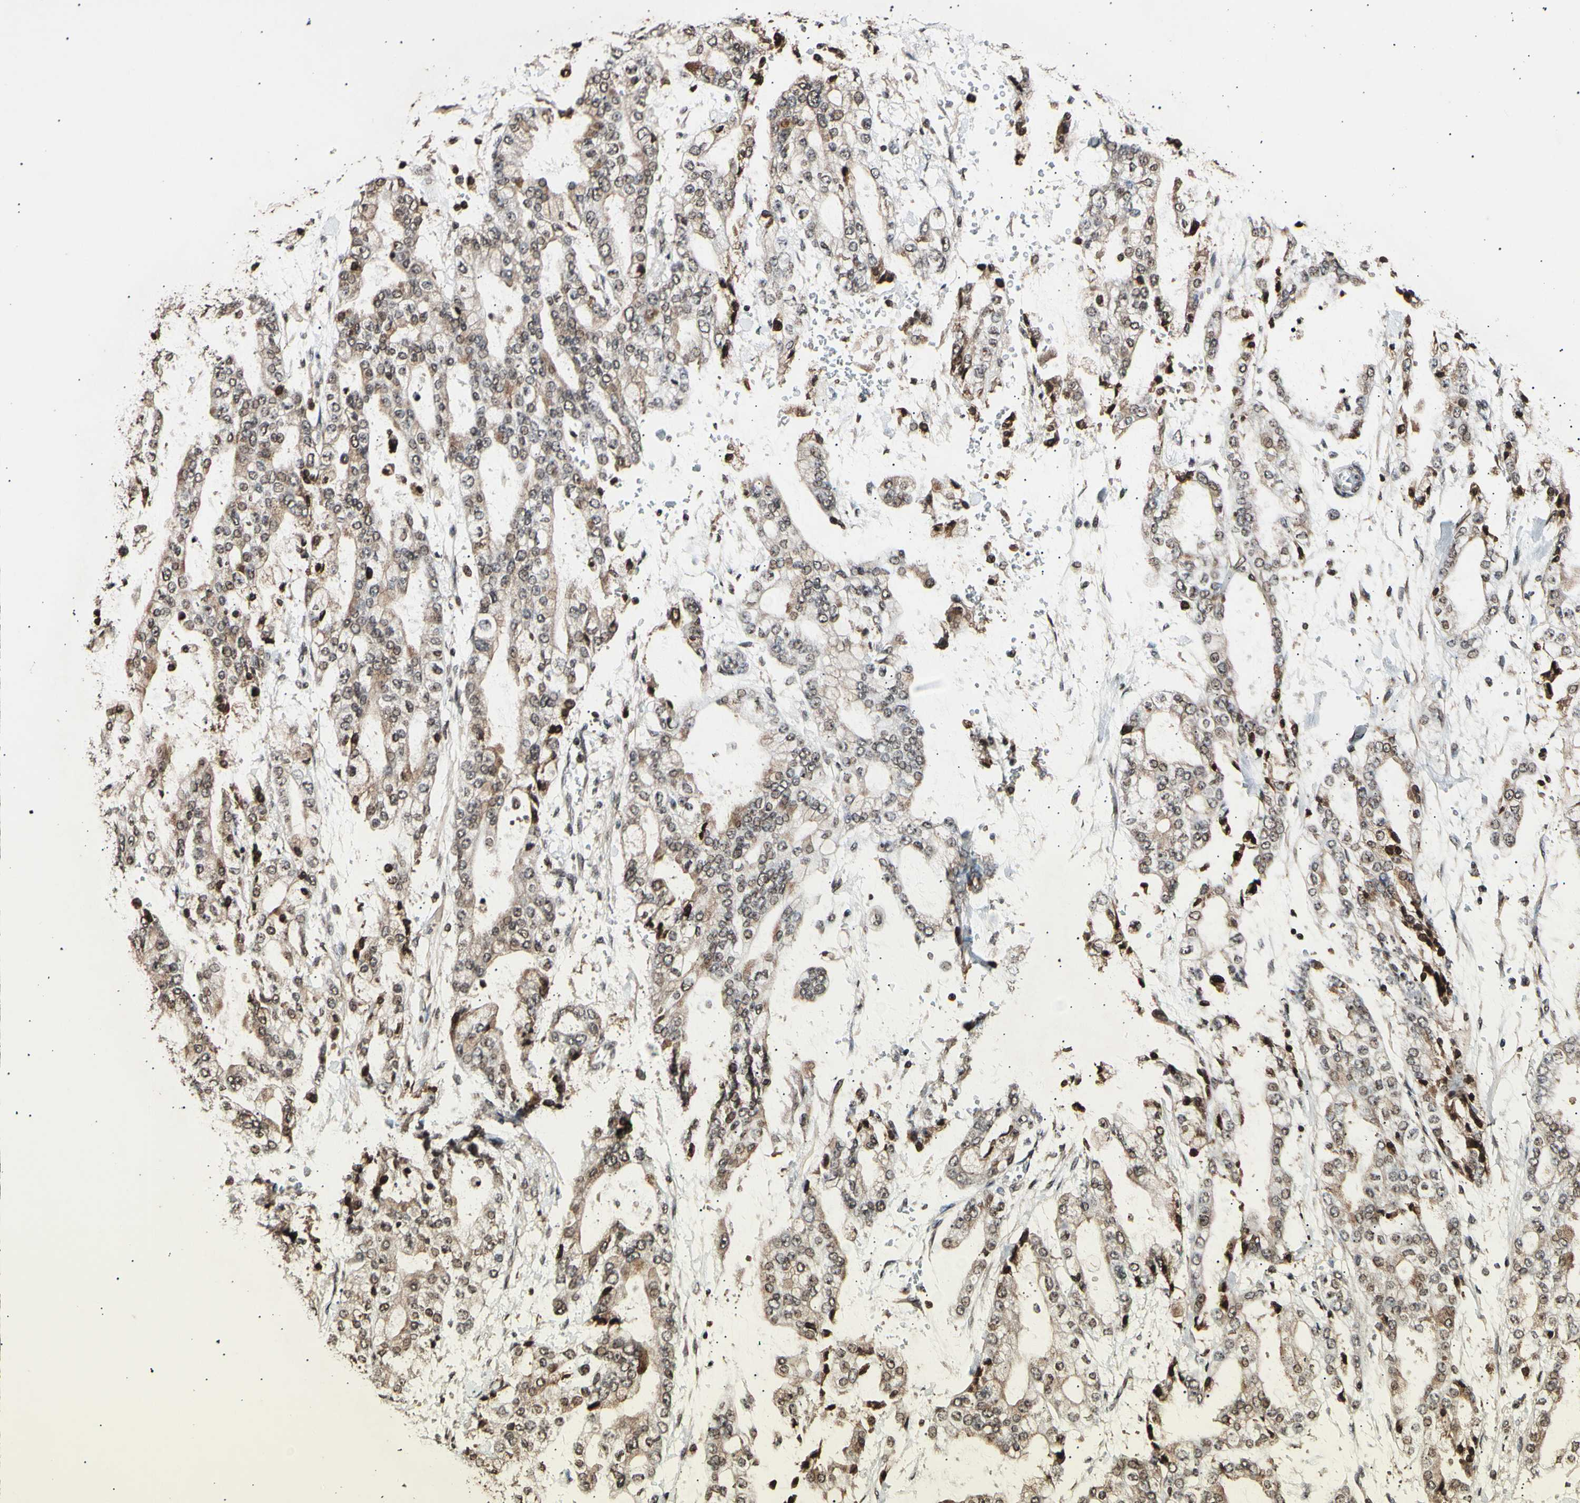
{"staining": {"intensity": "moderate", "quantity": ">75%", "location": "cytoplasmic/membranous,nuclear"}, "tissue": "stomach cancer", "cell_type": "Tumor cells", "image_type": "cancer", "snomed": [{"axis": "morphology", "description": "Normal tissue, NOS"}, {"axis": "morphology", "description": "Adenocarcinoma, NOS"}, {"axis": "topography", "description": "Stomach, upper"}, {"axis": "topography", "description": "Stomach"}], "caption": "Immunohistochemistry (IHC) photomicrograph of human stomach adenocarcinoma stained for a protein (brown), which reveals medium levels of moderate cytoplasmic/membranous and nuclear expression in approximately >75% of tumor cells.", "gene": "ANAPC7", "patient": {"sex": "male", "age": 76}}